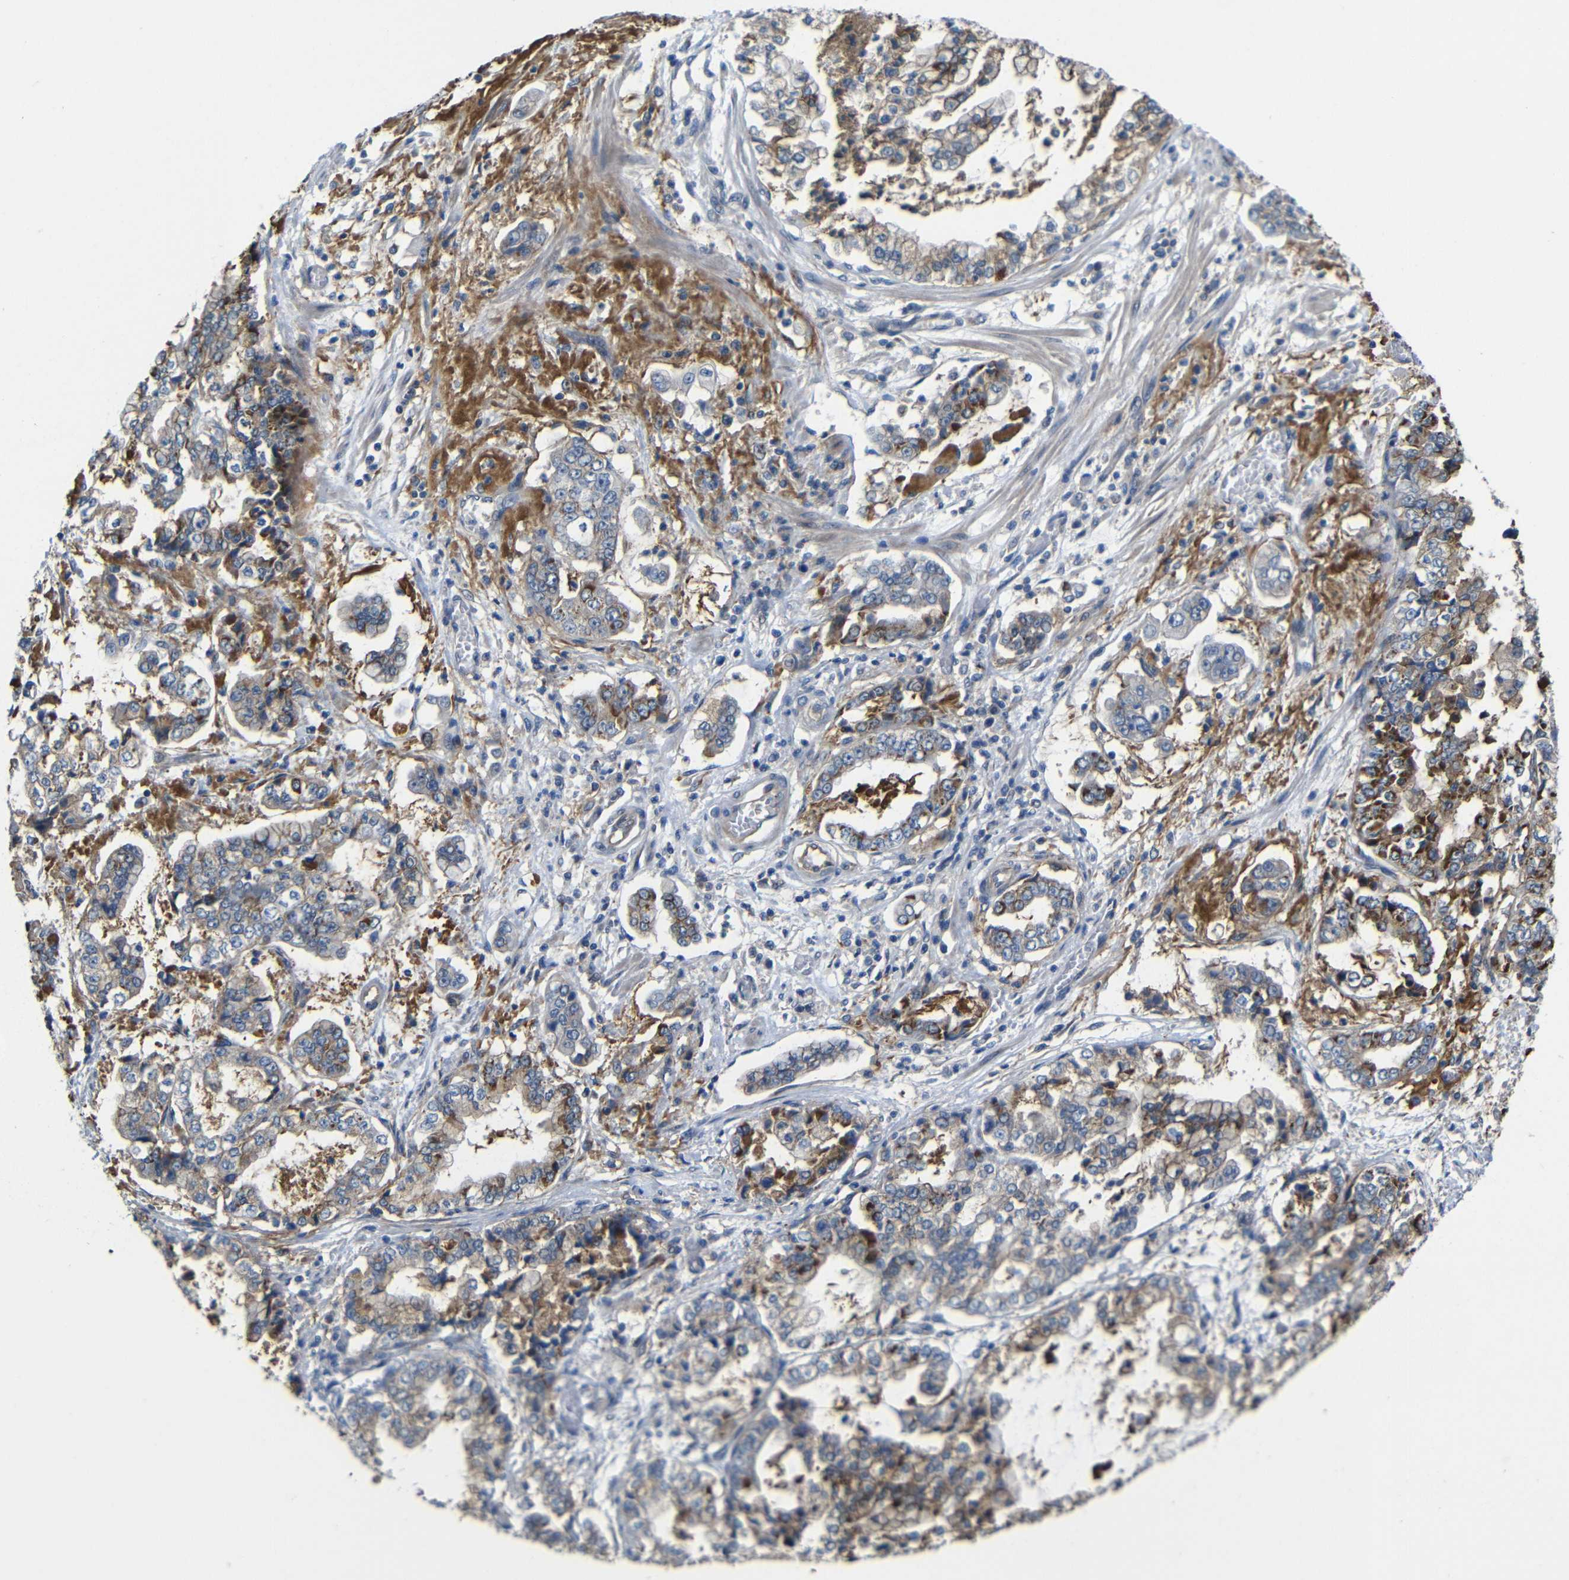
{"staining": {"intensity": "strong", "quantity": "25%-75%", "location": "cytoplasmic/membranous"}, "tissue": "stomach cancer", "cell_type": "Tumor cells", "image_type": "cancer", "snomed": [{"axis": "morphology", "description": "Adenocarcinoma, NOS"}, {"axis": "topography", "description": "Stomach"}], "caption": "Immunohistochemistry histopathology image of neoplastic tissue: stomach adenocarcinoma stained using IHC exhibits high levels of strong protein expression localized specifically in the cytoplasmic/membranous of tumor cells, appearing as a cytoplasmic/membranous brown color.", "gene": "ZNF90", "patient": {"sex": "male", "age": 76}}